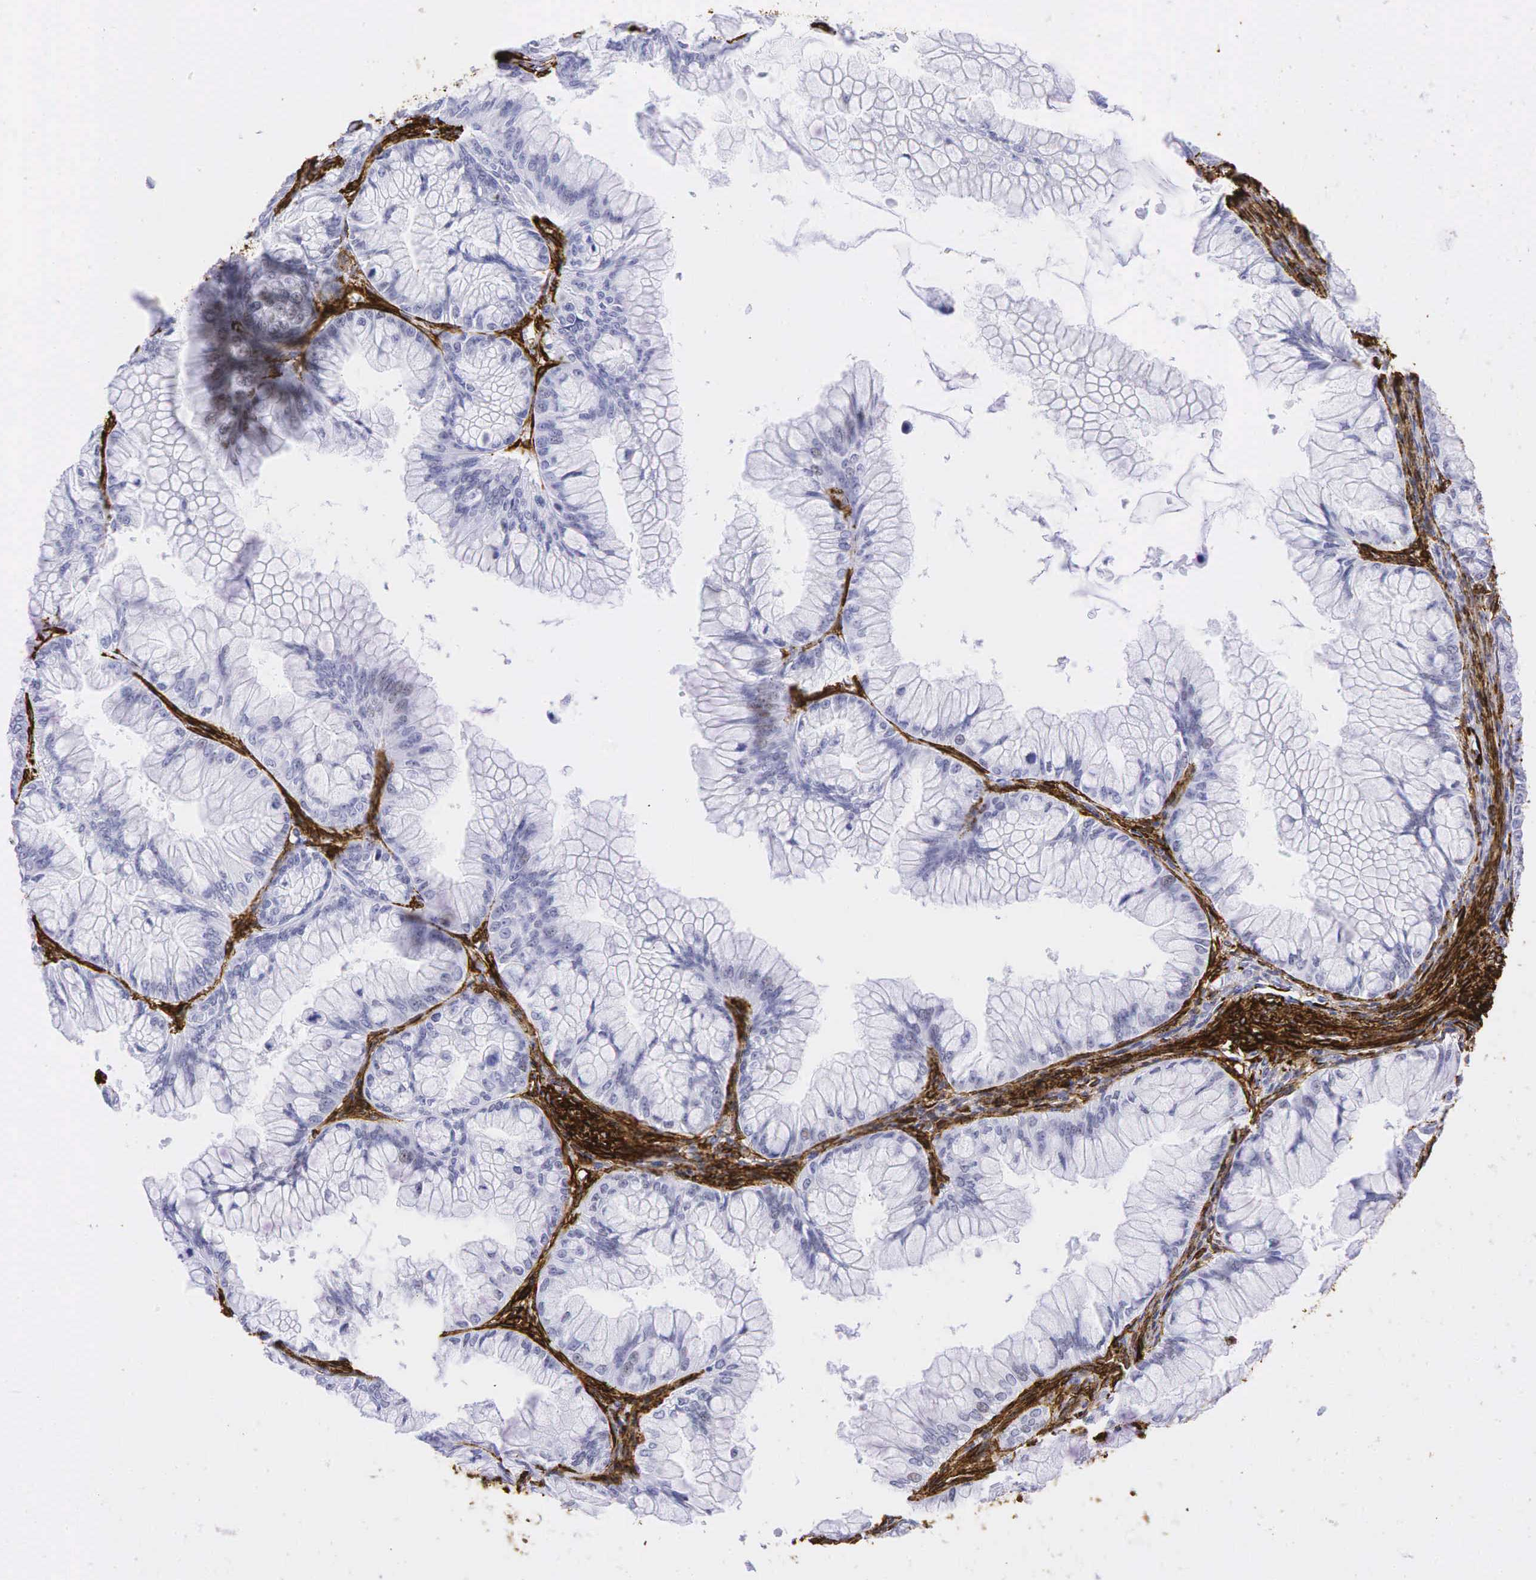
{"staining": {"intensity": "weak", "quantity": "<25%", "location": "nuclear"}, "tissue": "ovarian cancer", "cell_type": "Tumor cells", "image_type": "cancer", "snomed": [{"axis": "morphology", "description": "Cystadenocarcinoma, mucinous, NOS"}, {"axis": "topography", "description": "Ovary"}], "caption": "The immunohistochemistry image has no significant staining in tumor cells of ovarian cancer (mucinous cystadenocarcinoma) tissue. (IHC, brightfield microscopy, high magnification).", "gene": "ACTA2", "patient": {"sex": "female", "age": 63}}